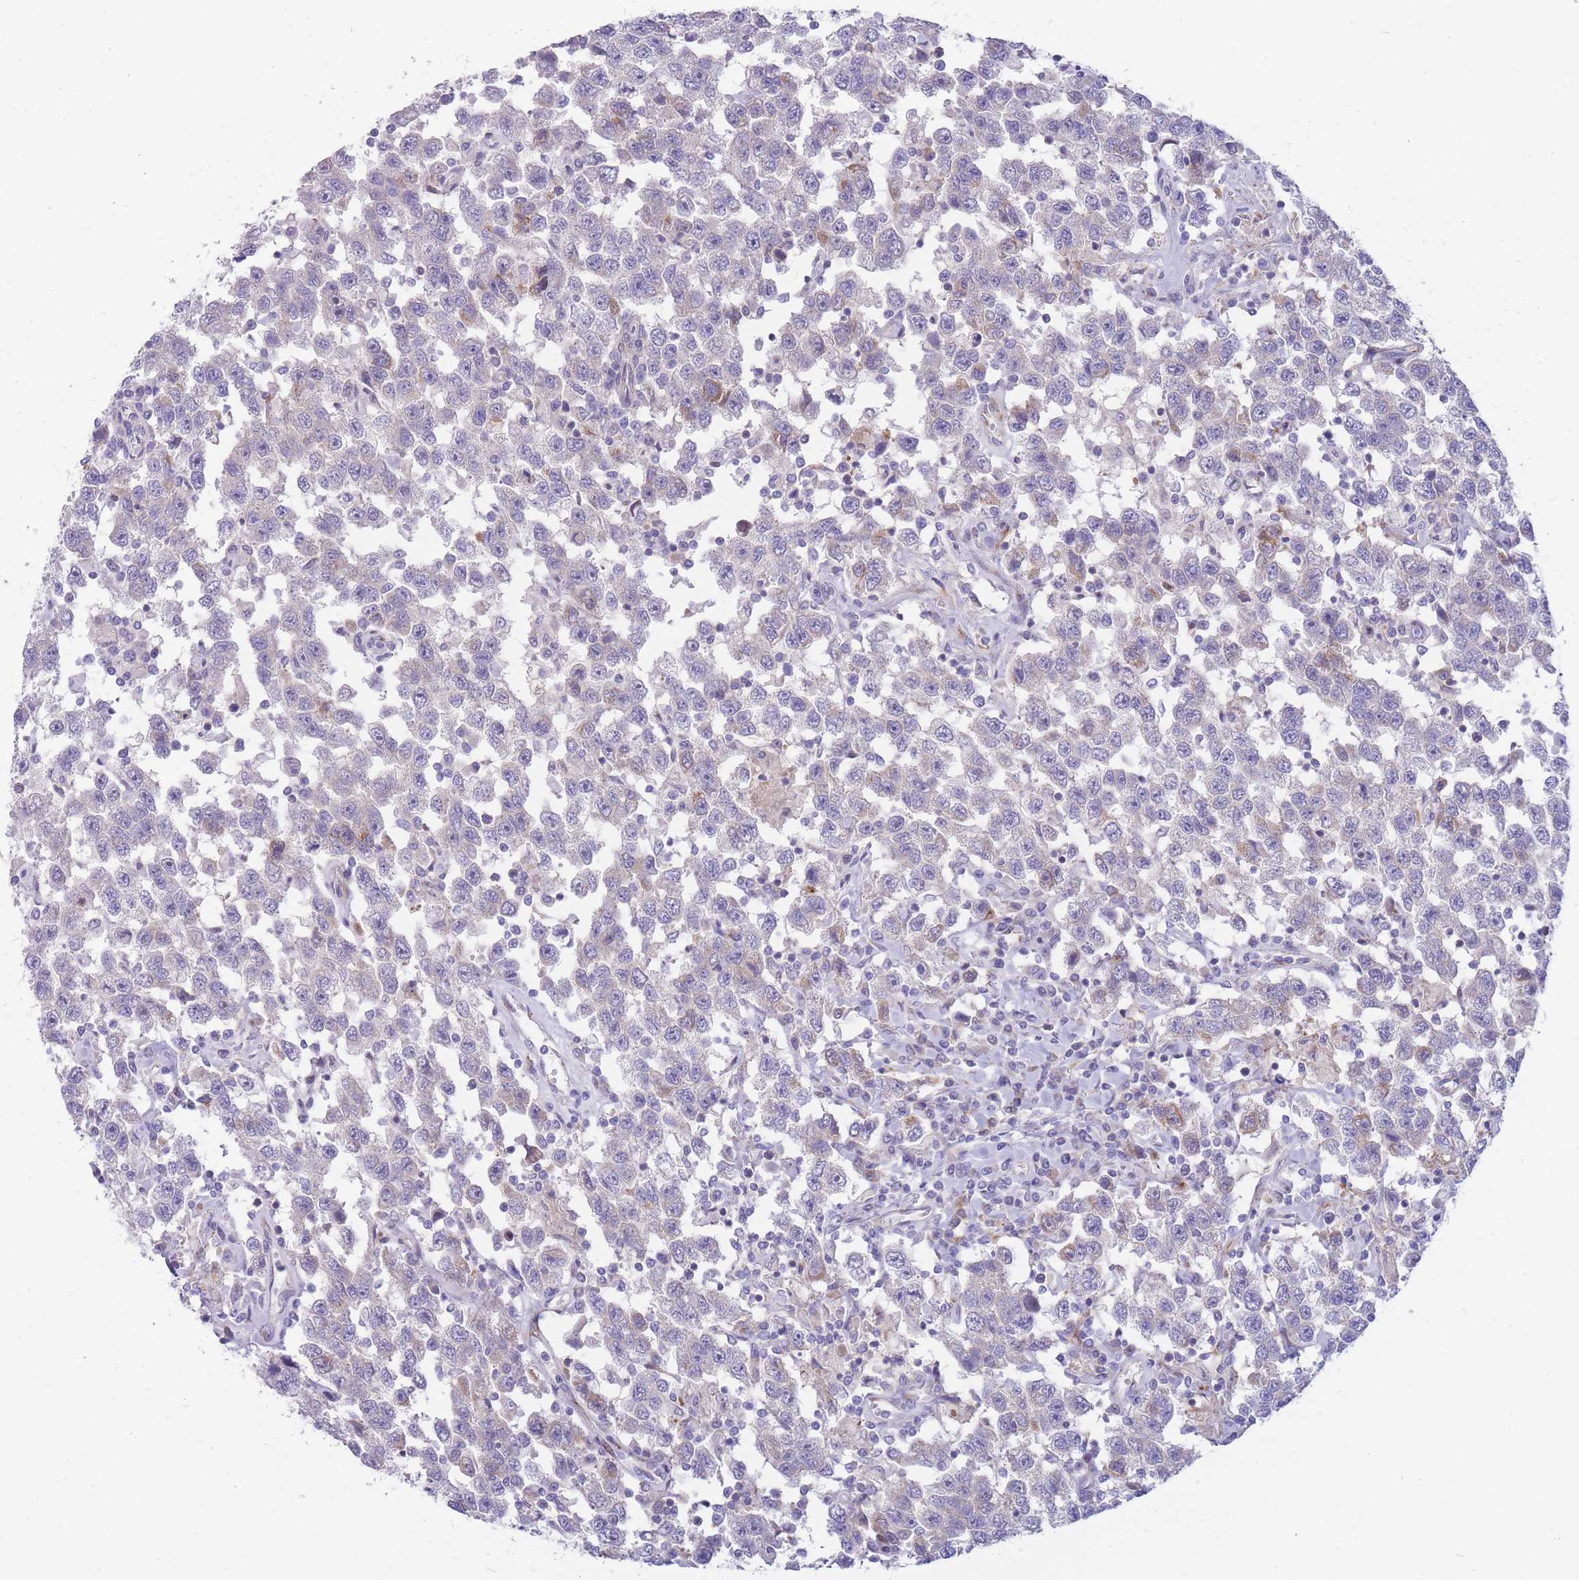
{"staining": {"intensity": "negative", "quantity": "none", "location": "none"}, "tissue": "testis cancer", "cell_type": "Tumor cells", "image_type": "cancer", "snomed": [{"axis": "morphology", "description": "Seminoma, NOS"}, {"axis": "topography", "description": "Testis"}], "caption": "Photomicrograph shows no significant protein positivity in tumor cells of seminoma (testis). (Brightfield microscopy of DAB immunohistochemistry (IHC) at high magnification).", "gene": "ATP5MC2", "patient": {"sex": "male", "age": 41}}